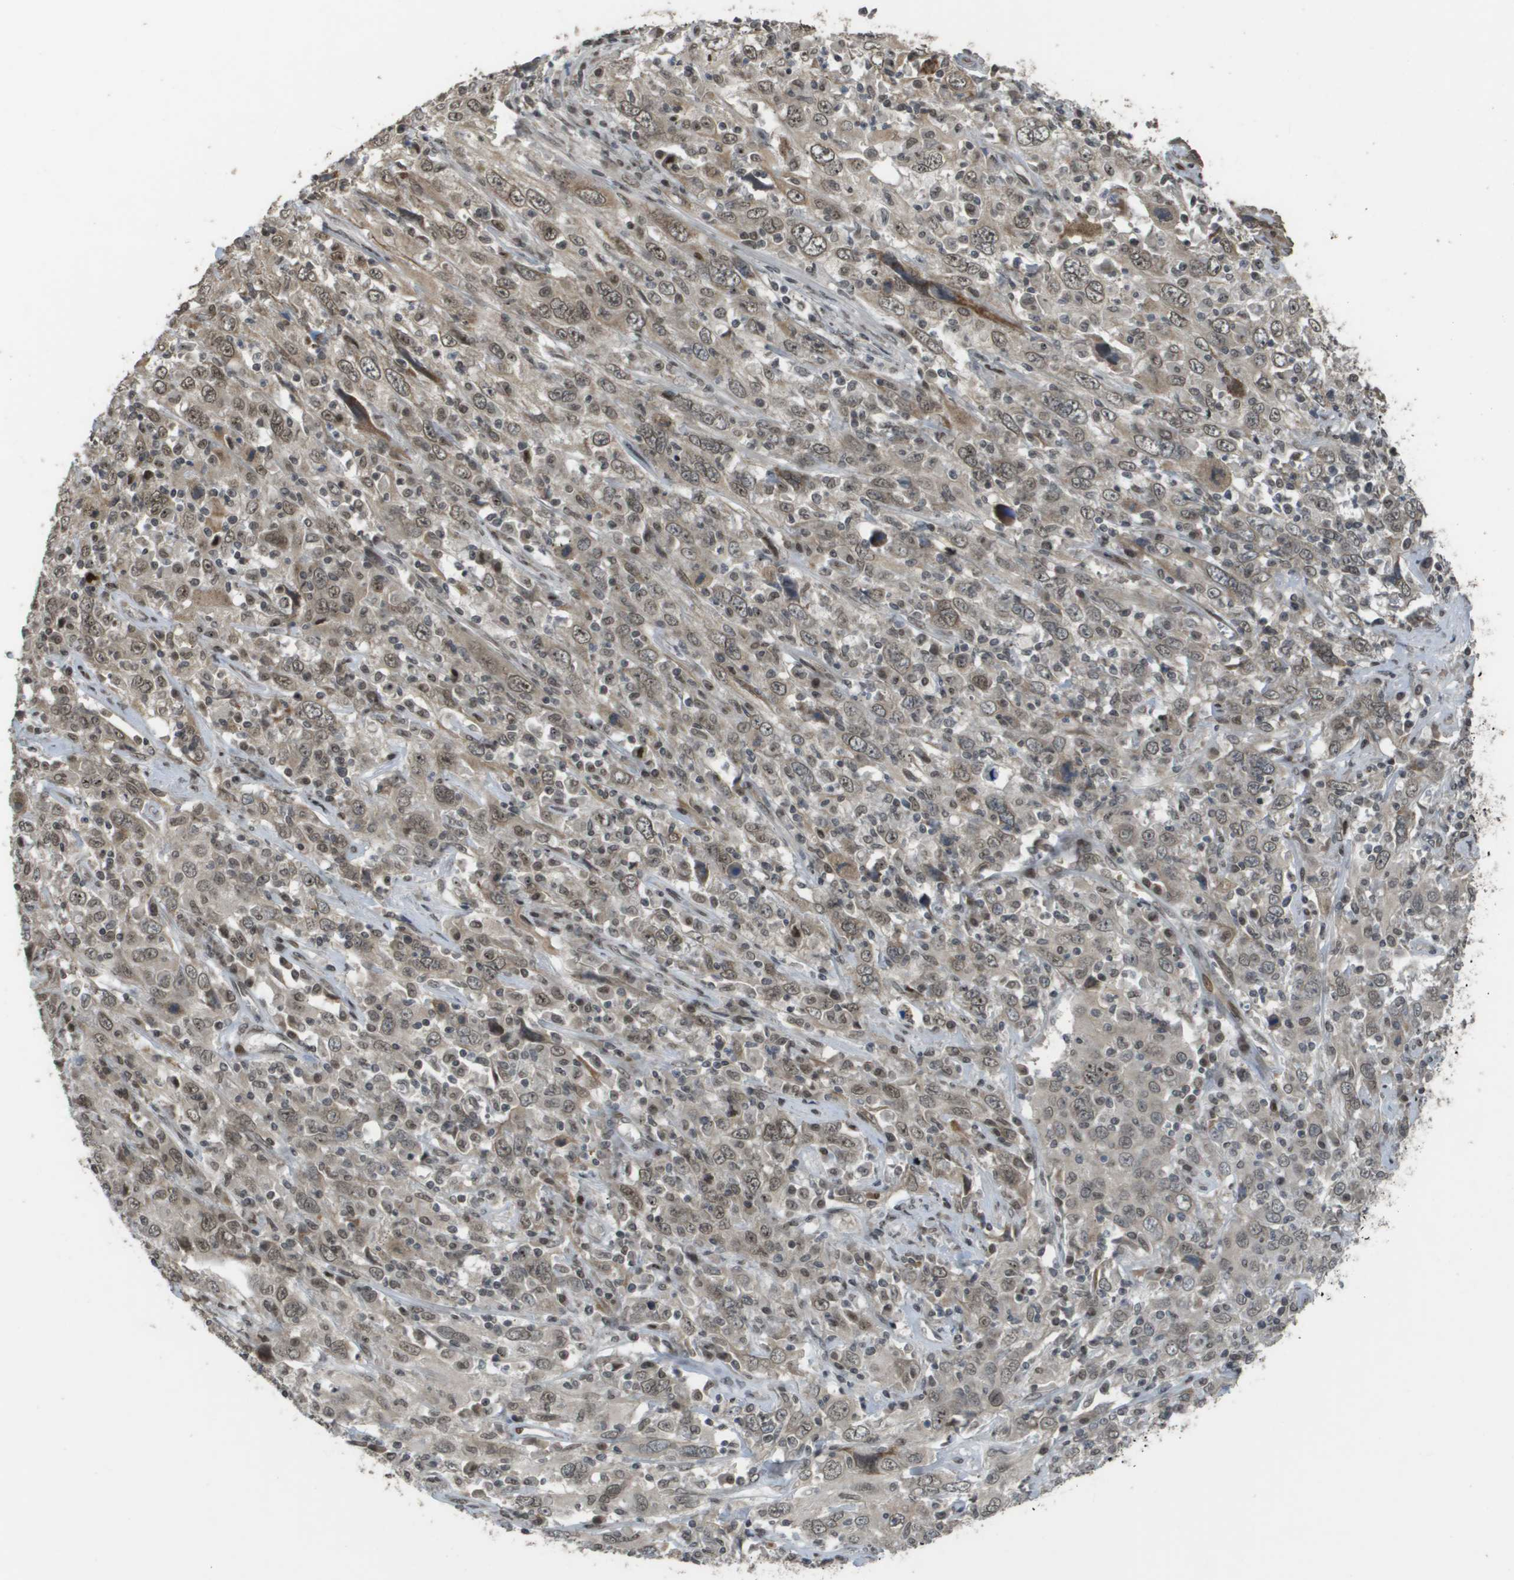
{"staining": {"intensity": "weak", "quantity": ">75%", "location": "cytoplasmic/membranous,nuclear"}, "tissue": "cervical cancer", "cell_type": "Tumor cells", "image_type": "cancer", "snomed": [{"axis": "morphology", "description": "Squamous cell carcinoma, NOS"}, {"axis": "topography", "description": "Cervix"}], "caption": "About >75% of tumor cells in squamous cell carcinoma (cervical) reveal weak cytoplasmic/membranous and nuclear protein staining as visualized by brown immunohistochemical staining.", "gene": "KAT5", "patient": {"sex": "female", "age": 46}}